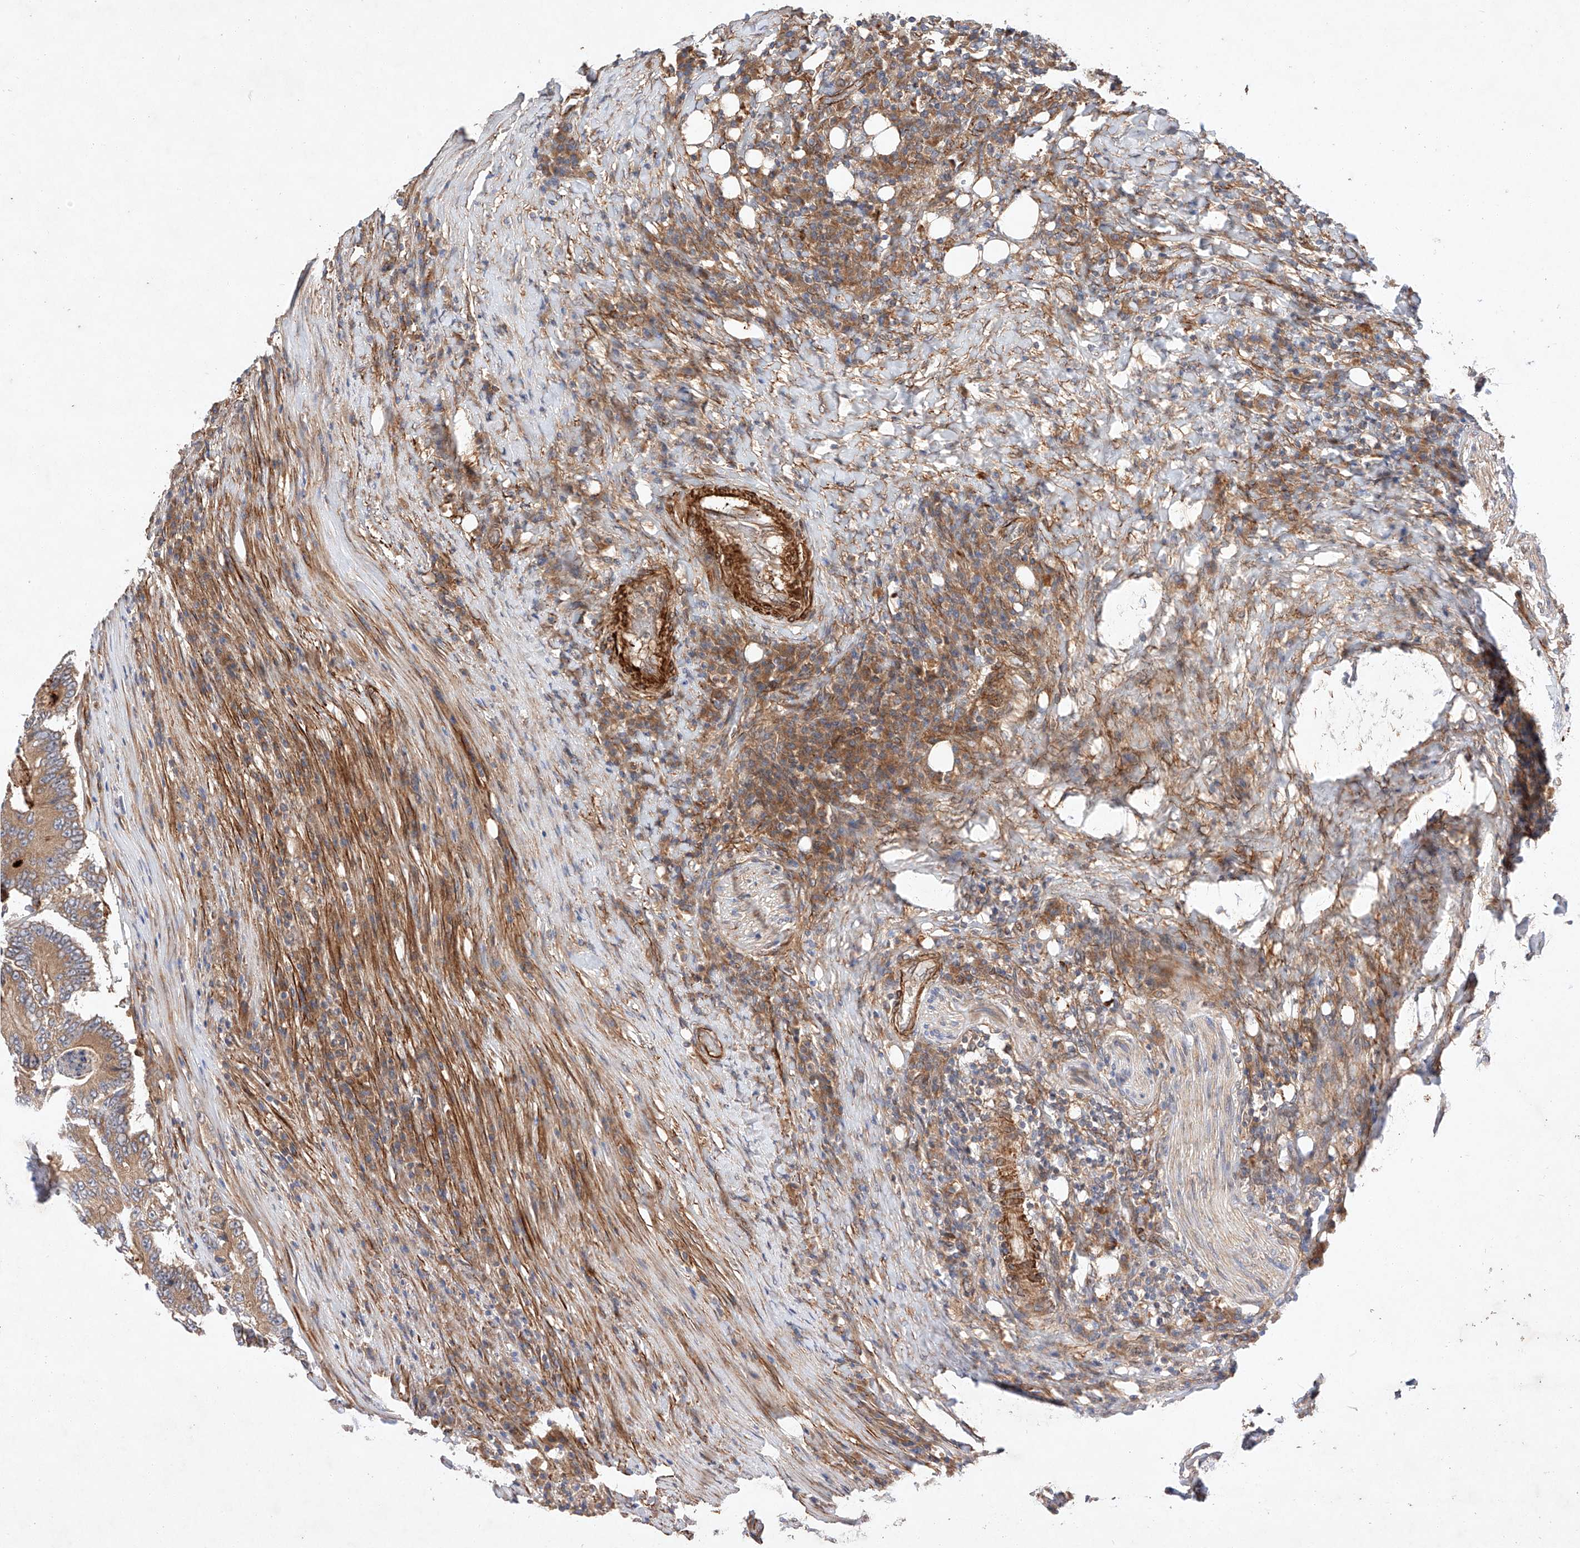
{"staining": {"intensity": "moderate", "quantity": ">75%", "location": "cytoplasmic/membranous"}, "tissue": "colorectal cancer", "cell_type": "Tumor cells", "image_type": "cancer", "snomed": [{"axis": "morphology", "description": "Adenocarcinoma, NOS"}, {"axis": "topography", "description": "Colon"}], "caption": "Tumor cells exhibit moderate cytoplasmic/membranous positivity in about >75% of cells in colorectal cancer.", "gene": "RAB23", "patient": {"sex": "male", "age": 83}}